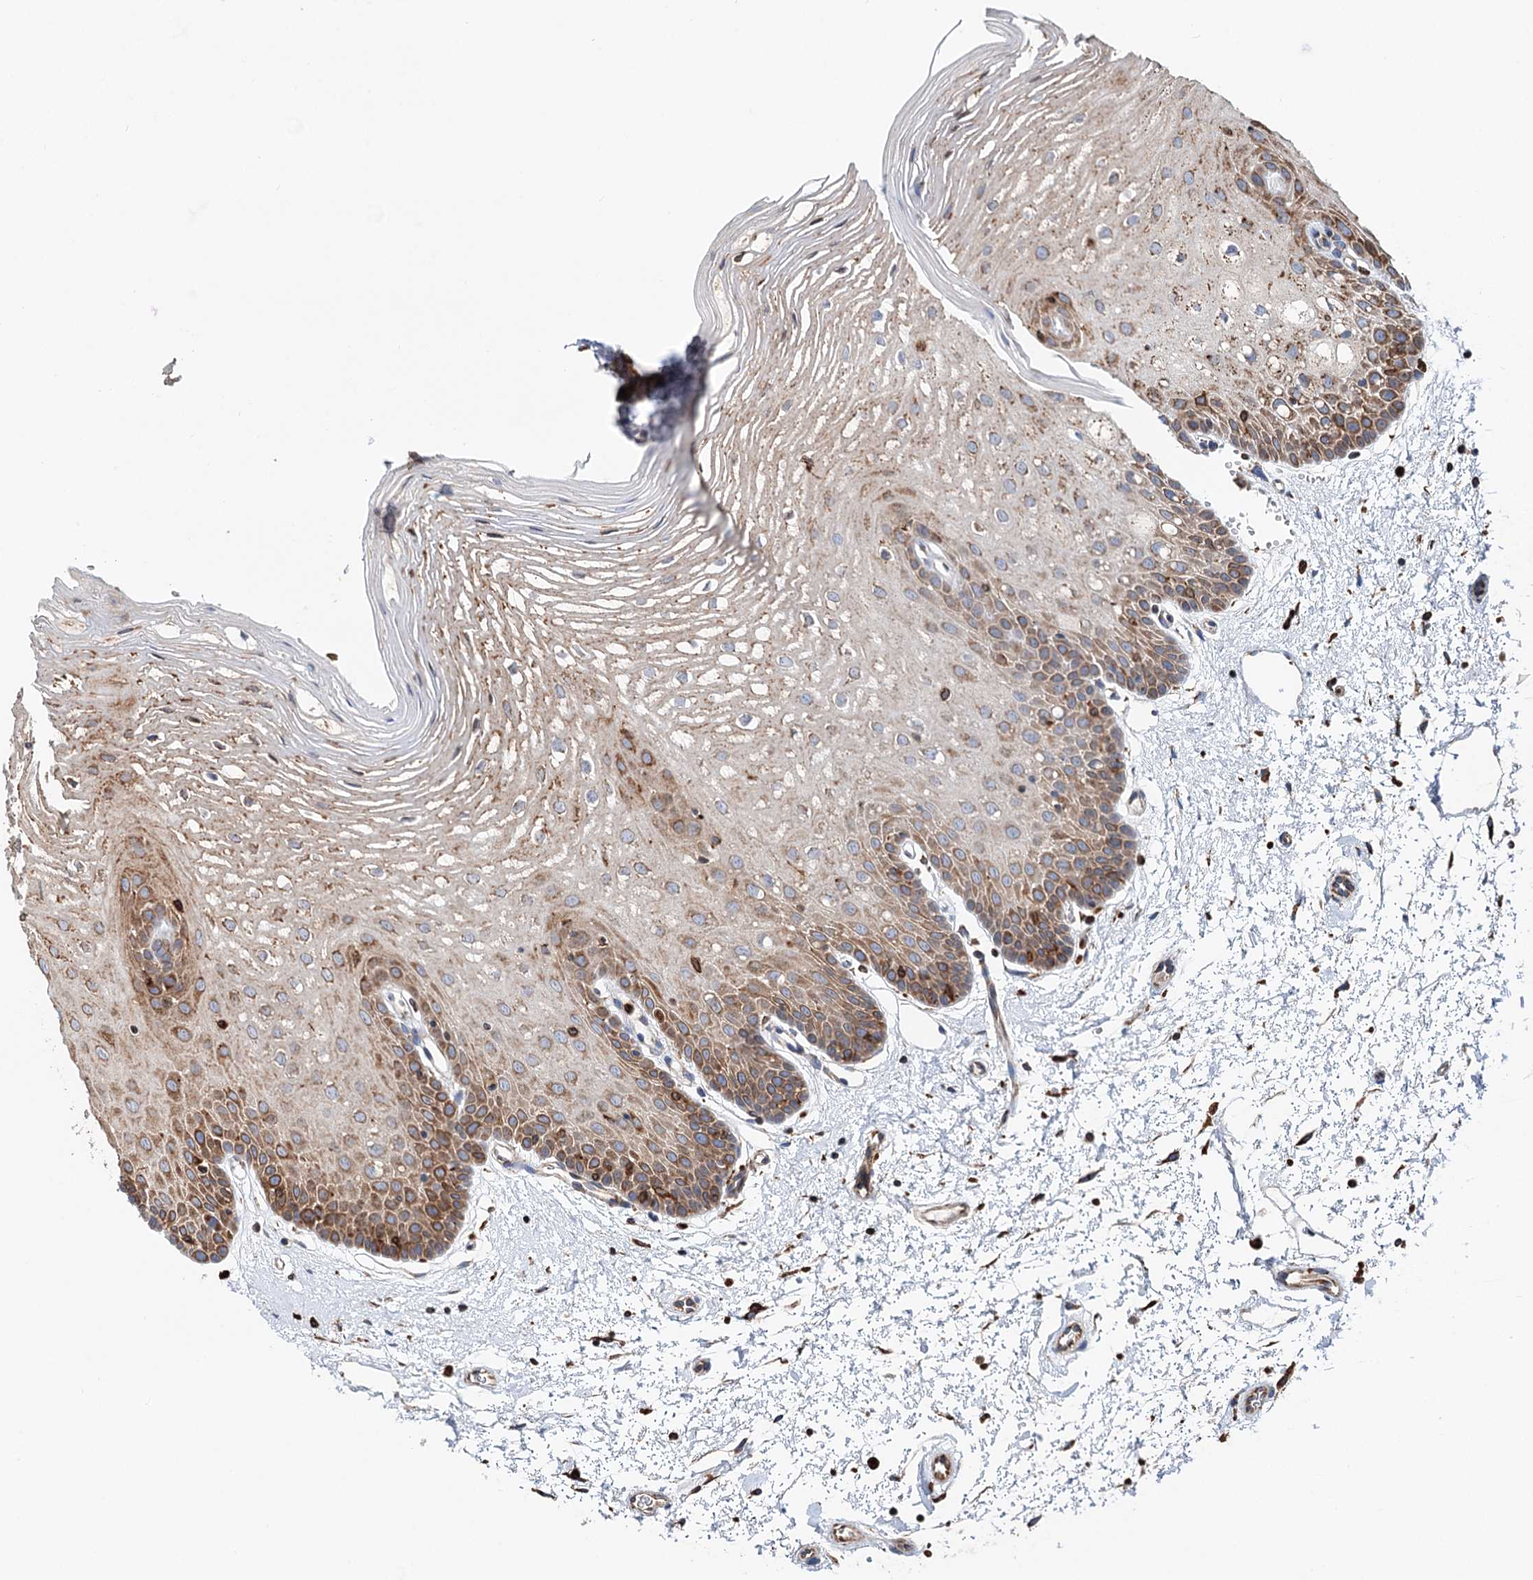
{"staining": {"intensity": "moderate", "quantity": "25%-75%", "location": "cytoplasmic/membranous"}, "tissue": "oral mucosa", "cell_type": "Squamous epithelial cells", "image_type": "normal", "snomed": [{"axis": "morphology", "description": "Normal tissue, NOS"}, {"axis": "topography", "description": "Oral tissue"}, {"axis": "topography", "description": "Tounge, NOS"}], "caption": "This image demonstrates unremarkable oral mucosa stained with immunohistochemistry to label a protein in brown. The cytoplasmic/membranous of squamous epithelial cells show moderate positivity for the protein. Nuclei are counter-stained blue.", "gene": "ERP29", "patient": {"sex": "female", "age": 73}}